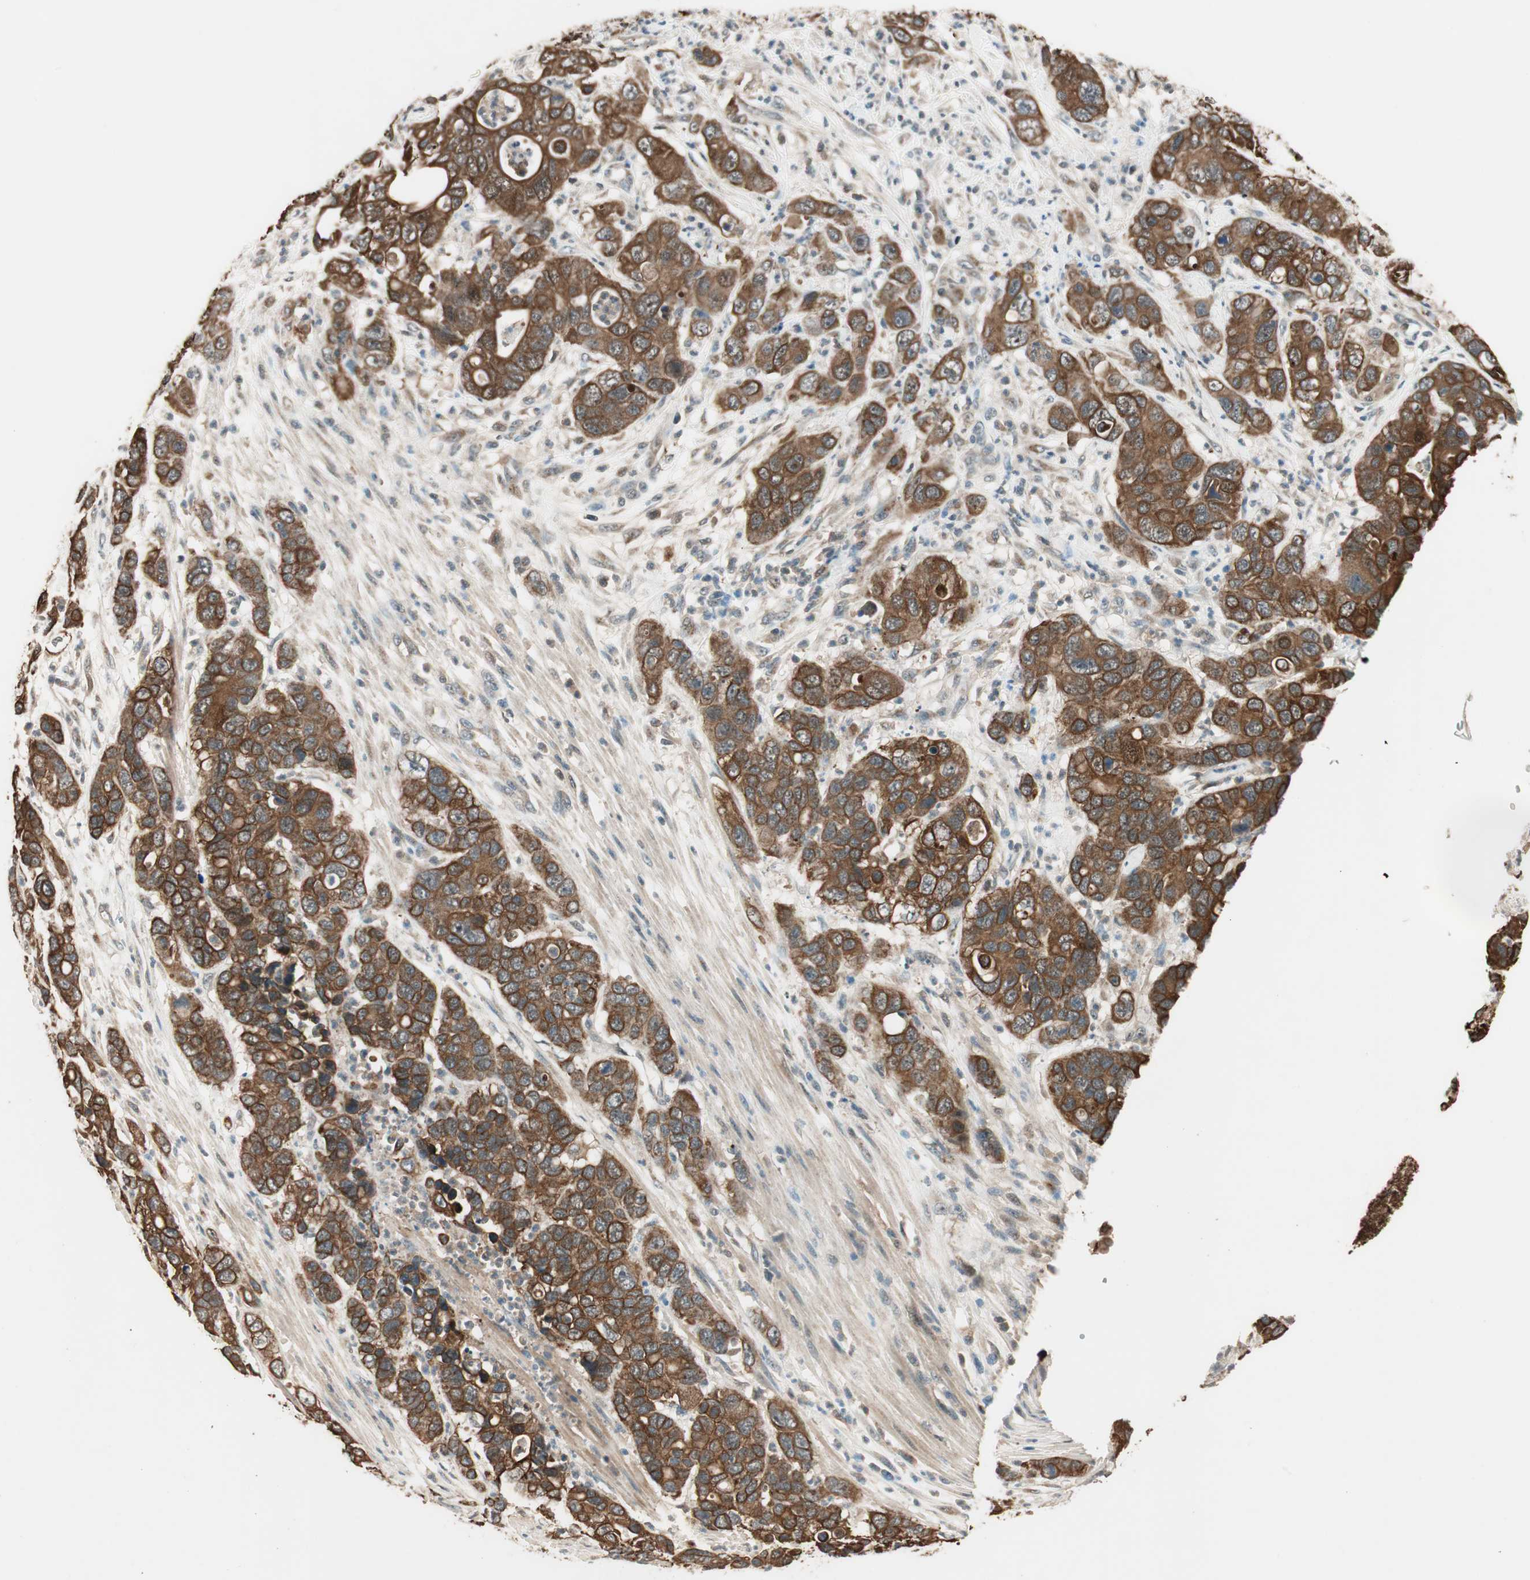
{"staining": {"intensity": "strong", "quantity": ">75%", "location": "cytoplasmic/membranous"}, "tissue": "pancreatic cancer", "cell_type": "Tumor cells", "image_type": "cancer", "snomed": [{"axis": "morphology", "description": "Adenocarcinoma, NOS"}, {"axis": "topography", "description": "Pancreas"}], "caption": "There is high levels of strong cytoplasmic/membranous positivity in tumor cells of pancreatic cancer, as demonstrated by immunohistochemical staining (brown color).", "gene": "TRIM21", "patient": {"sex": "female", "age": 71}}